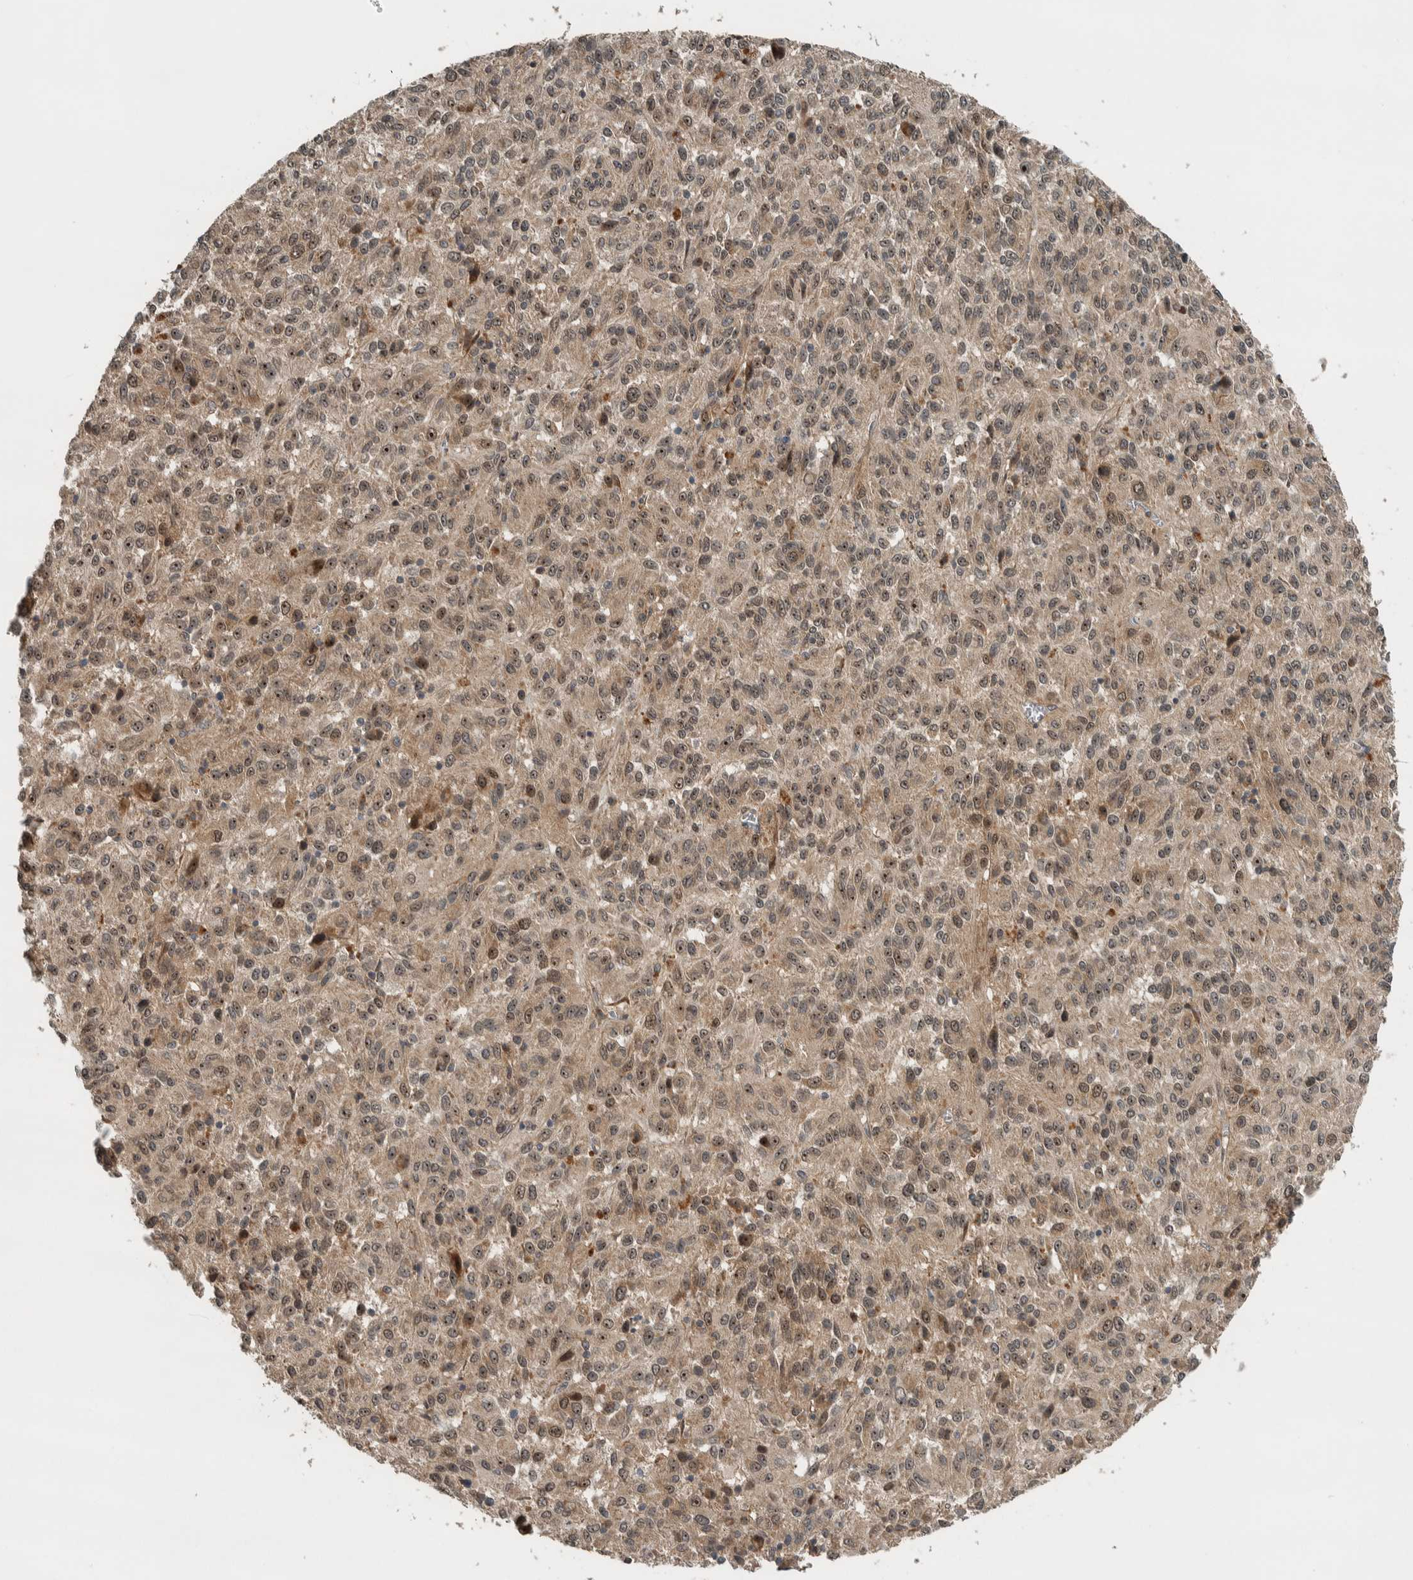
{"staining": {"intensity": "moderate", "quantity": ">75%", "location": "cytoplasmic/membranous,nuclear"}, "tissue": "melanoma", "cell_type": "Tumor cells", "image_type": "cancer", "snomed": [{"axis": "morphology", "description": "Malignant melanoma, Metastatic site"}, {"axis": "topography", "description": "Lung"}], "caption": "DAB (3,3'-diaminobenzidine) immunohistochemical staining of malignant melanoma (metastatic site) reveals moderate cytoplasmic/membranous and nuclear protein positivity in about >75% of tumor cells.", "gene": "XPO5", "patient": {"sex": "male", "age": 64}}